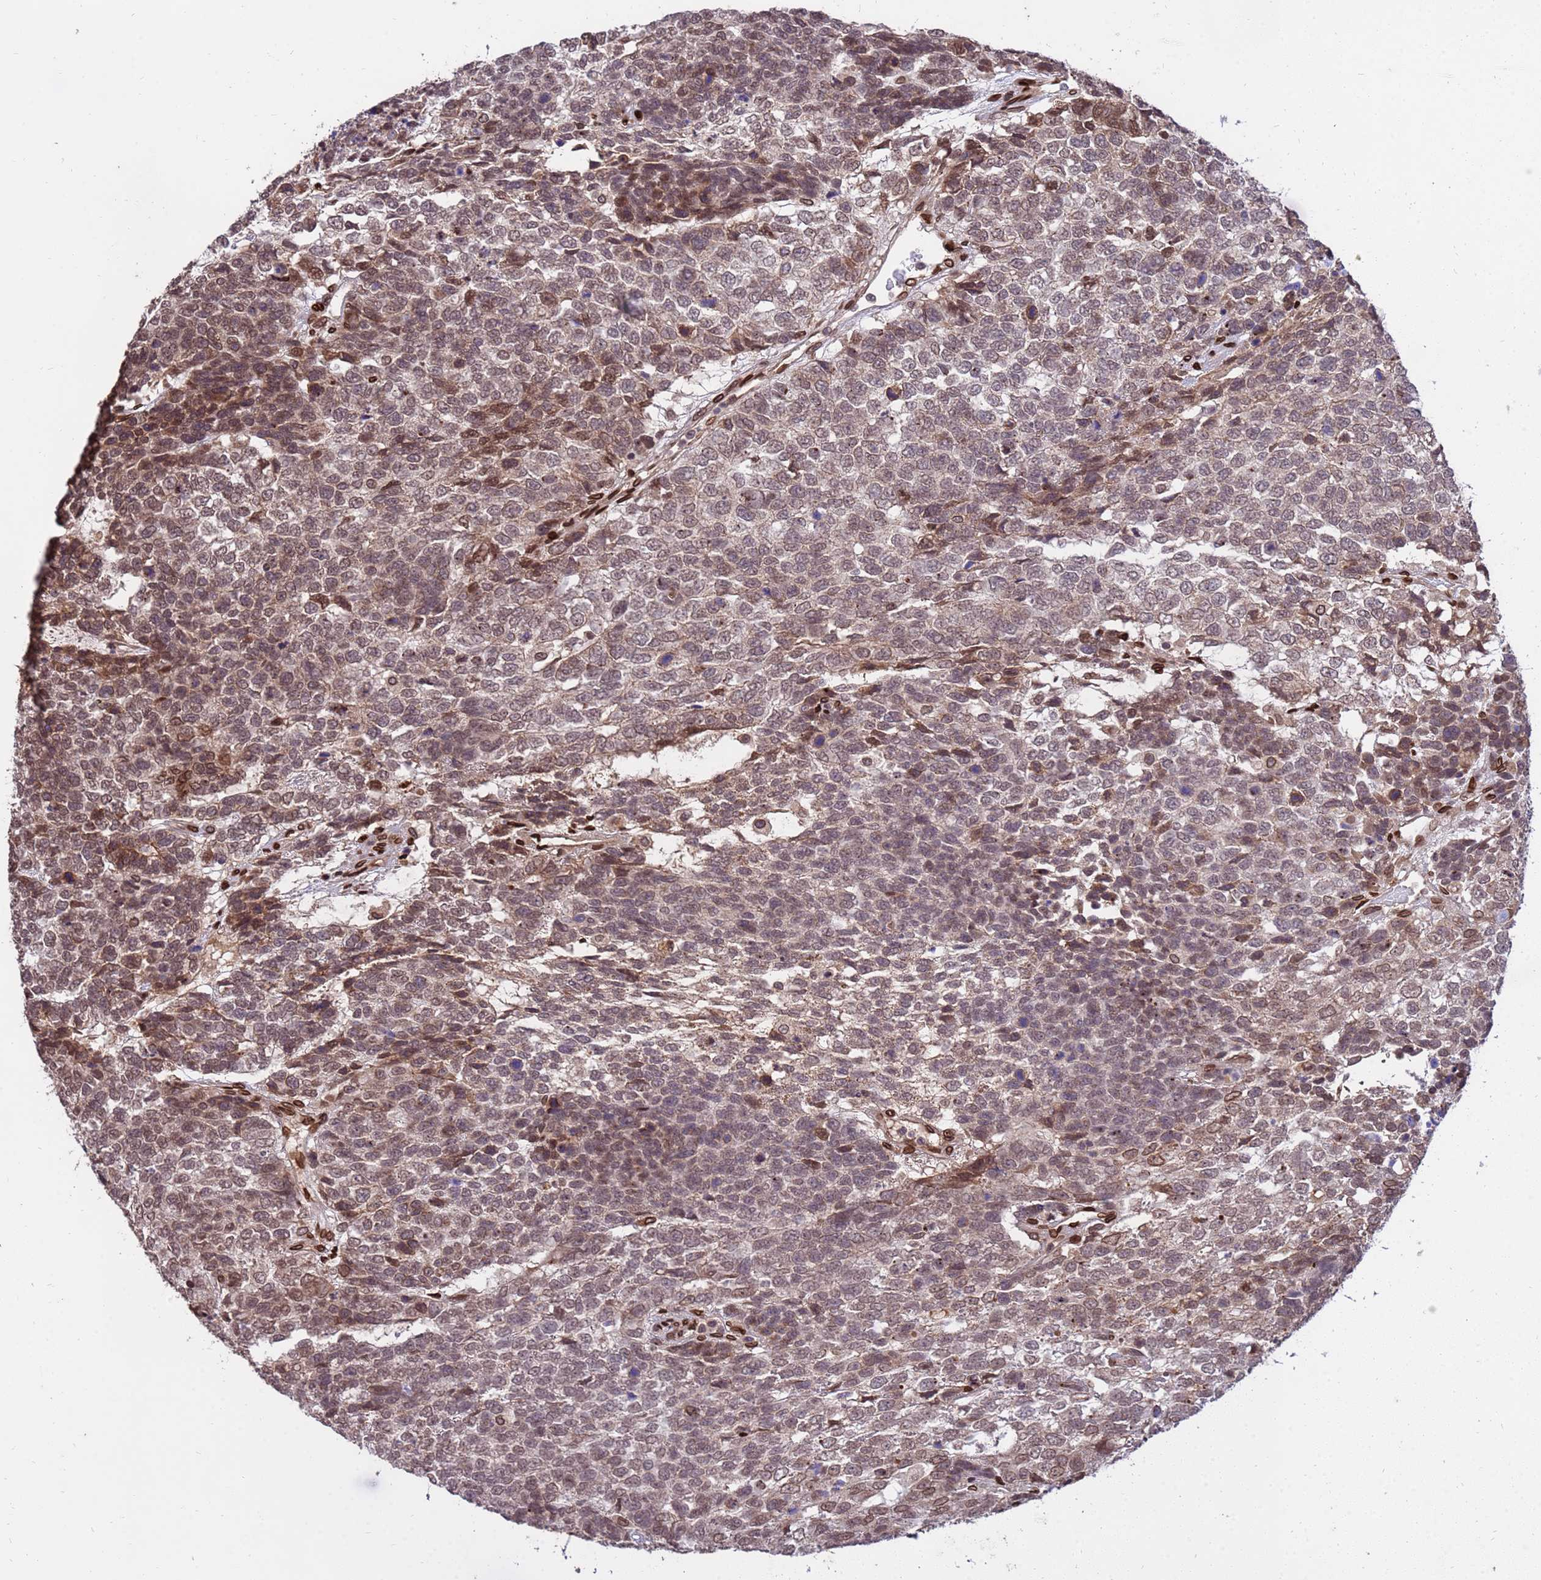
{"staining": {"intensity": "moderate", "quantity": "25%-75%", "location": "cytoplasmic/membranous,nuclear"}, "tissue": "testis cancer", "cell_type": "Tumor cells", "image_type": "cancer", "snomed": [{"axis": "morphology", "description": "Carcinoma, Embryonal, NOS"}, {"axis": "topography", "description": "Testis"}], "caption": "DAB immunohistochemical staining of human testis cancer (embryonal carcinoma) demonstrates moderate cytoplasmic/membranous and nuclear protein positivity in approximately 25%-75% of tumor cells. Using DAB (brown) and hematoxylin (blue) stains, captured at high magnification using brightfield microscopy.", "gene": "GPR135", "patient": {"sex": "male", "age": 23}}